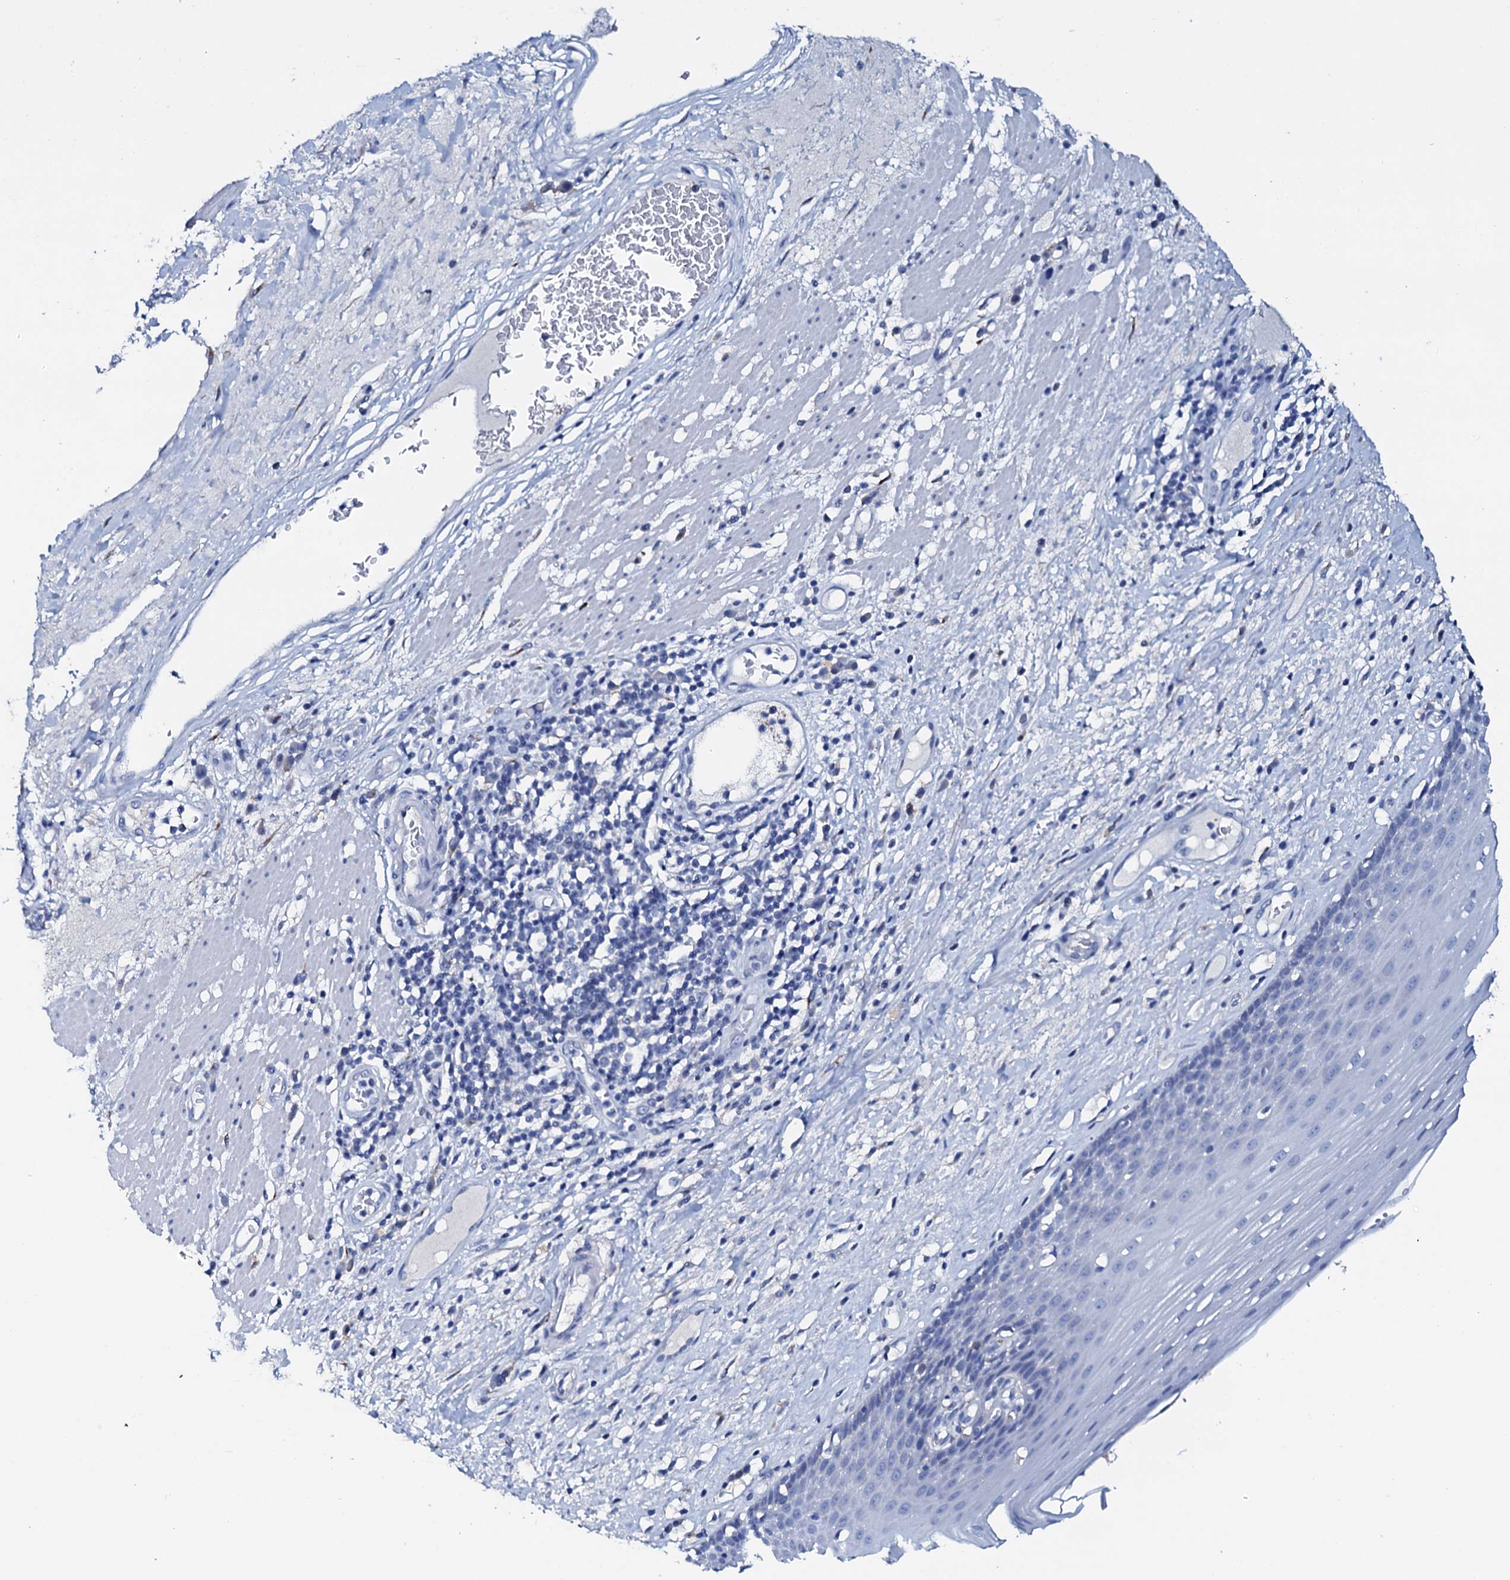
{"staining": {"intensity": "negative", "quantity": "none", "location": "none"}, "tissue": "esophagus", "cell_type": "Squamous epithelial cells", "image_type": "normal", "snomed": [{"axis": "morphology", "description": "Normal tissue, NOS"}, {"axis": "topography", "description": "Esophagus"}], "caption": "This is a micrograph of immunohistochemistry staining of normal esophagus, which shows no staining in squamous epithelial cells. (DAB (3,3'-diaminobenzidine) immunohistochemistry (IHC), high magnification).", "gene": "AMER2", "patient": {"sex": "male", "age": 62}}